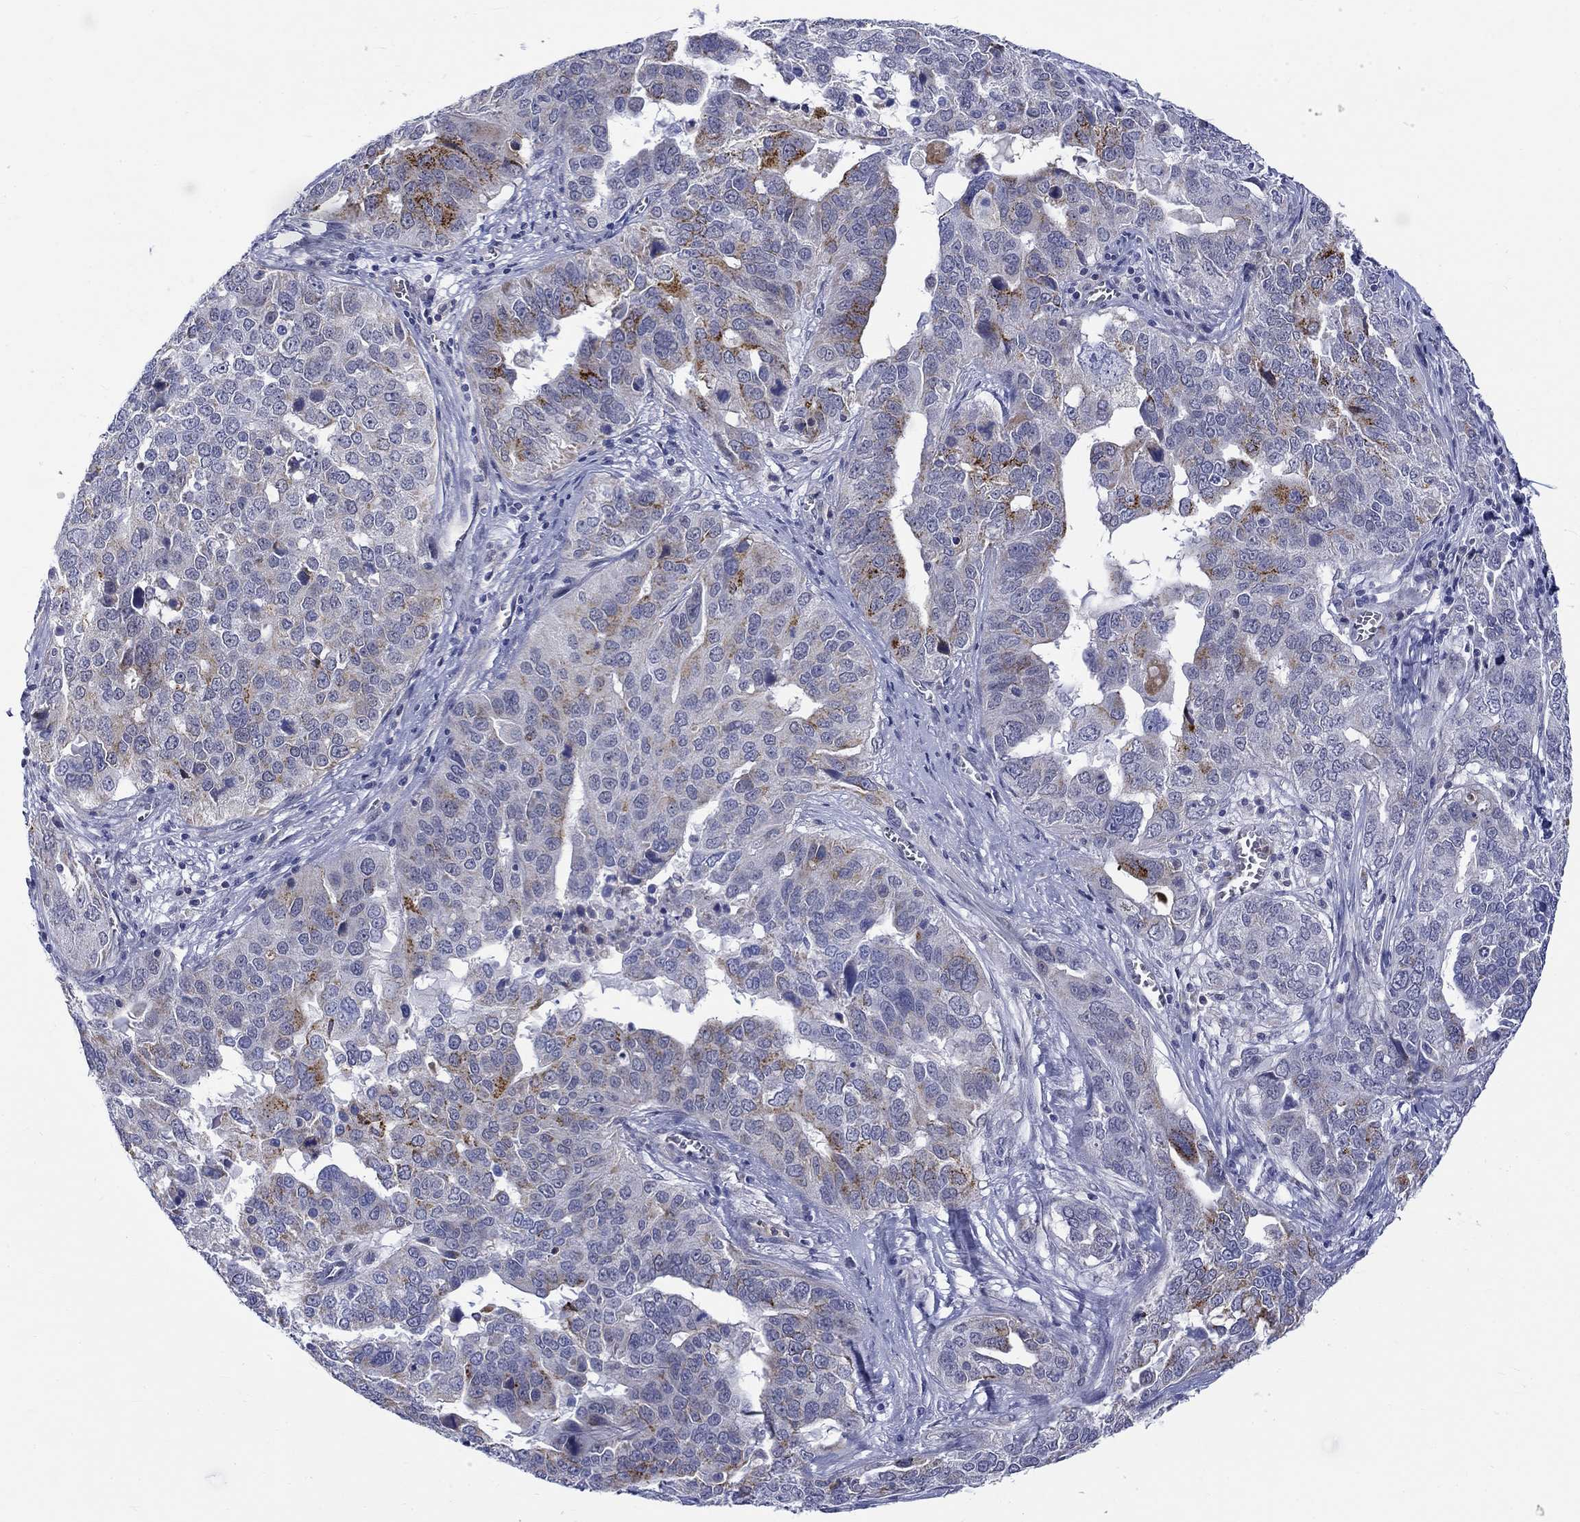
{"staining": {"intensity": "strong", "quantity": "<25%", "location": "cytoplasmic/membranous"}, "tissue": "ovarian cancer", "cell_type": "Tumor cells", "image_type": "cancer", "snomed": [{"axis": "morphology", "description": "Carcinoma, endometroid"}, {"axis": "topography", "description": "Soft tissue"}, {"axis": "topography", "description": "Ovary"}], "caption": "A brown stain highlights strong cytoplasmic/membranous positivity of a protein in human ovarian endometroid carcinoma tumor cells. (IHC, brightfield microscopy, high magnification).", "gene": "ST6GALNAC1", "patient": {"sex": "female", "age": 52}}